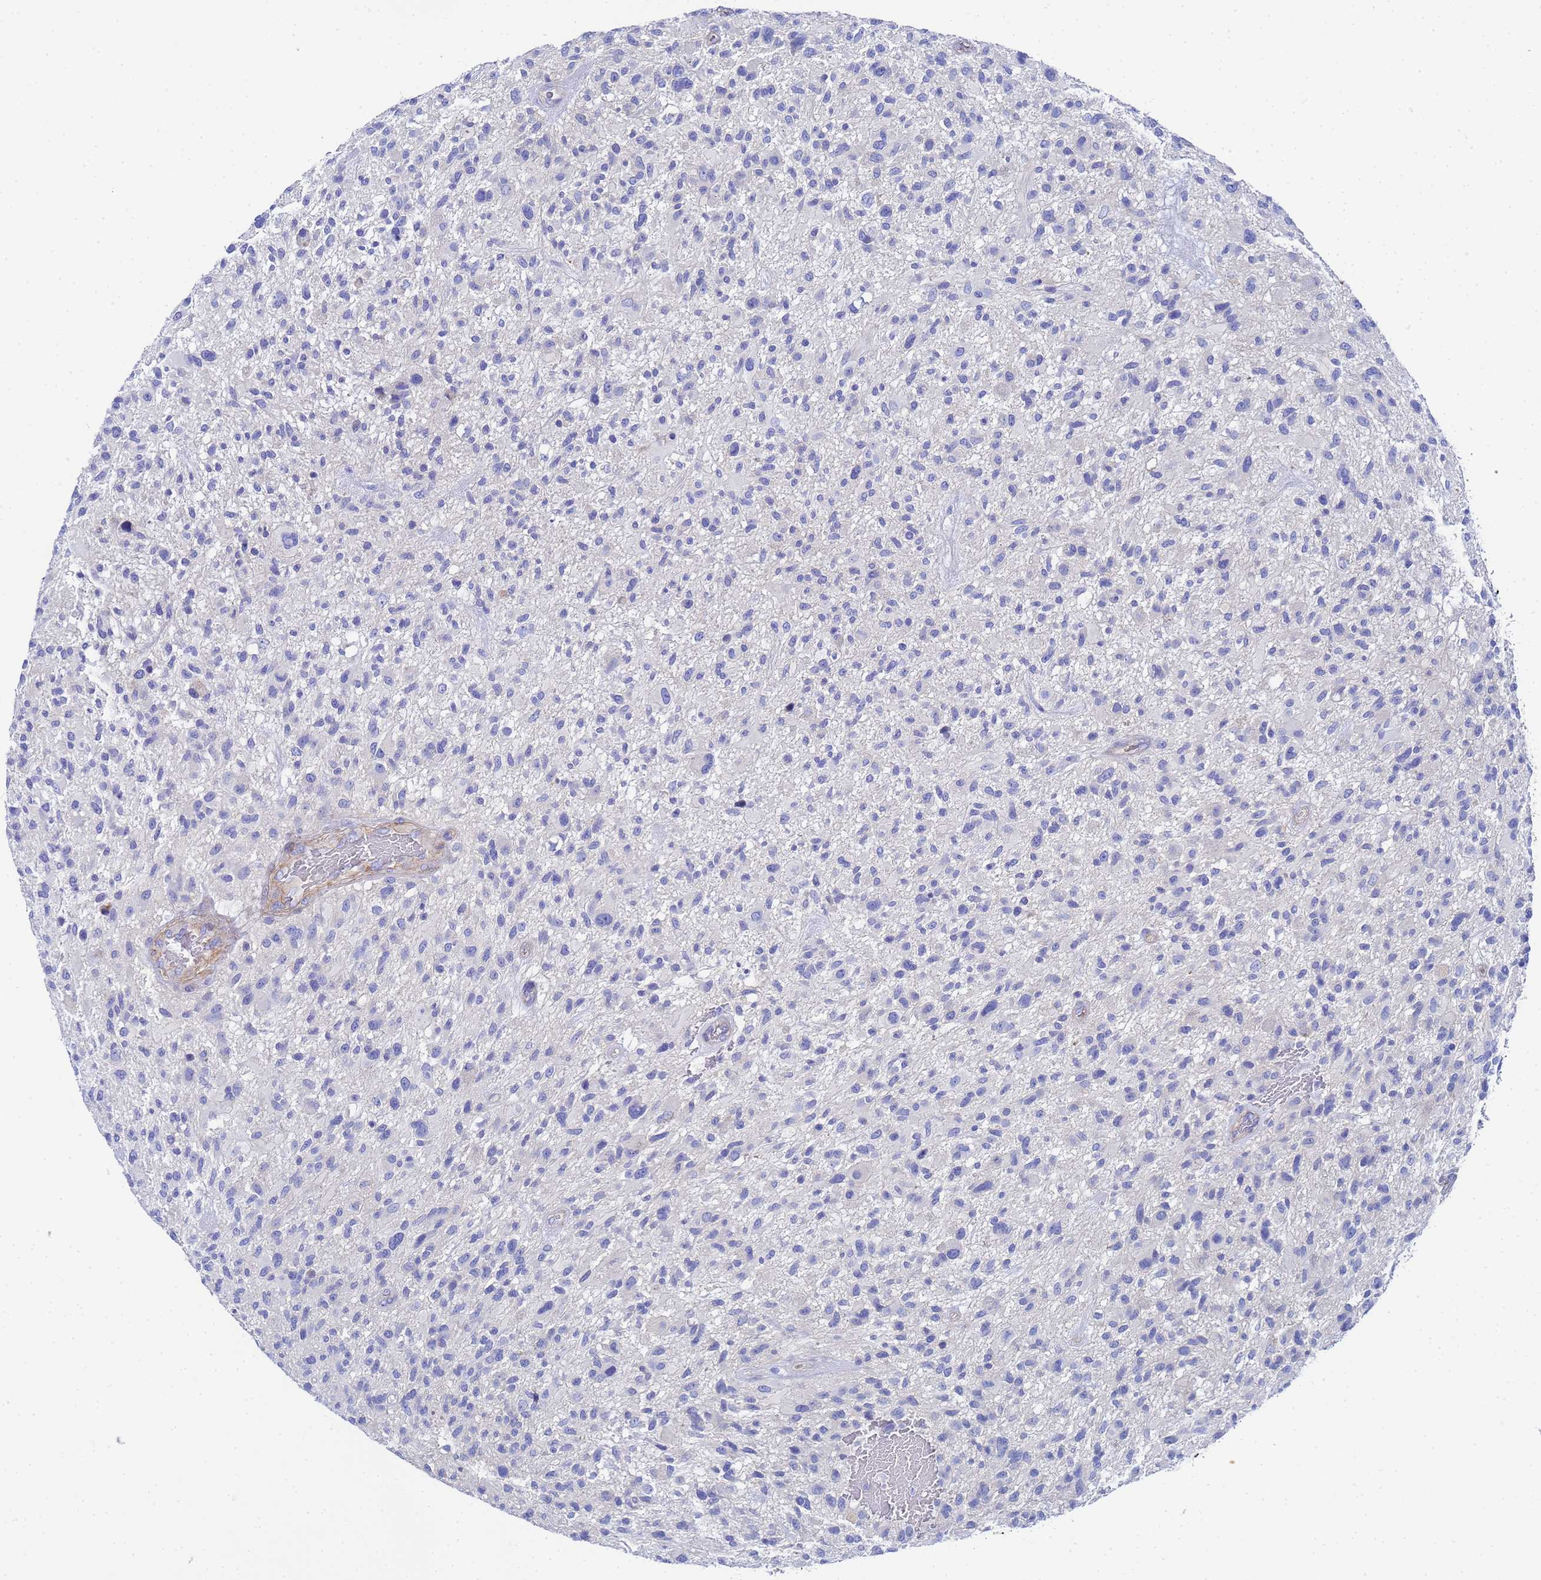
{"staining": {"intensity": "negative", "quantity": "none", "location": "none"}, "tissue": "glioma", "cell_type": "Tumor cells", "image_type": "cancer", "snomed": [{"axis": "morphology", "description": "Glioma, malignant, High grade"}, {"axis": "topography", "description": "Brain"}], "caption": "Image shows no protein positivity in tumor cells of glioma tissue.", "gene": "RAB39B", "patient": {"sex": "male", "age": 47}}